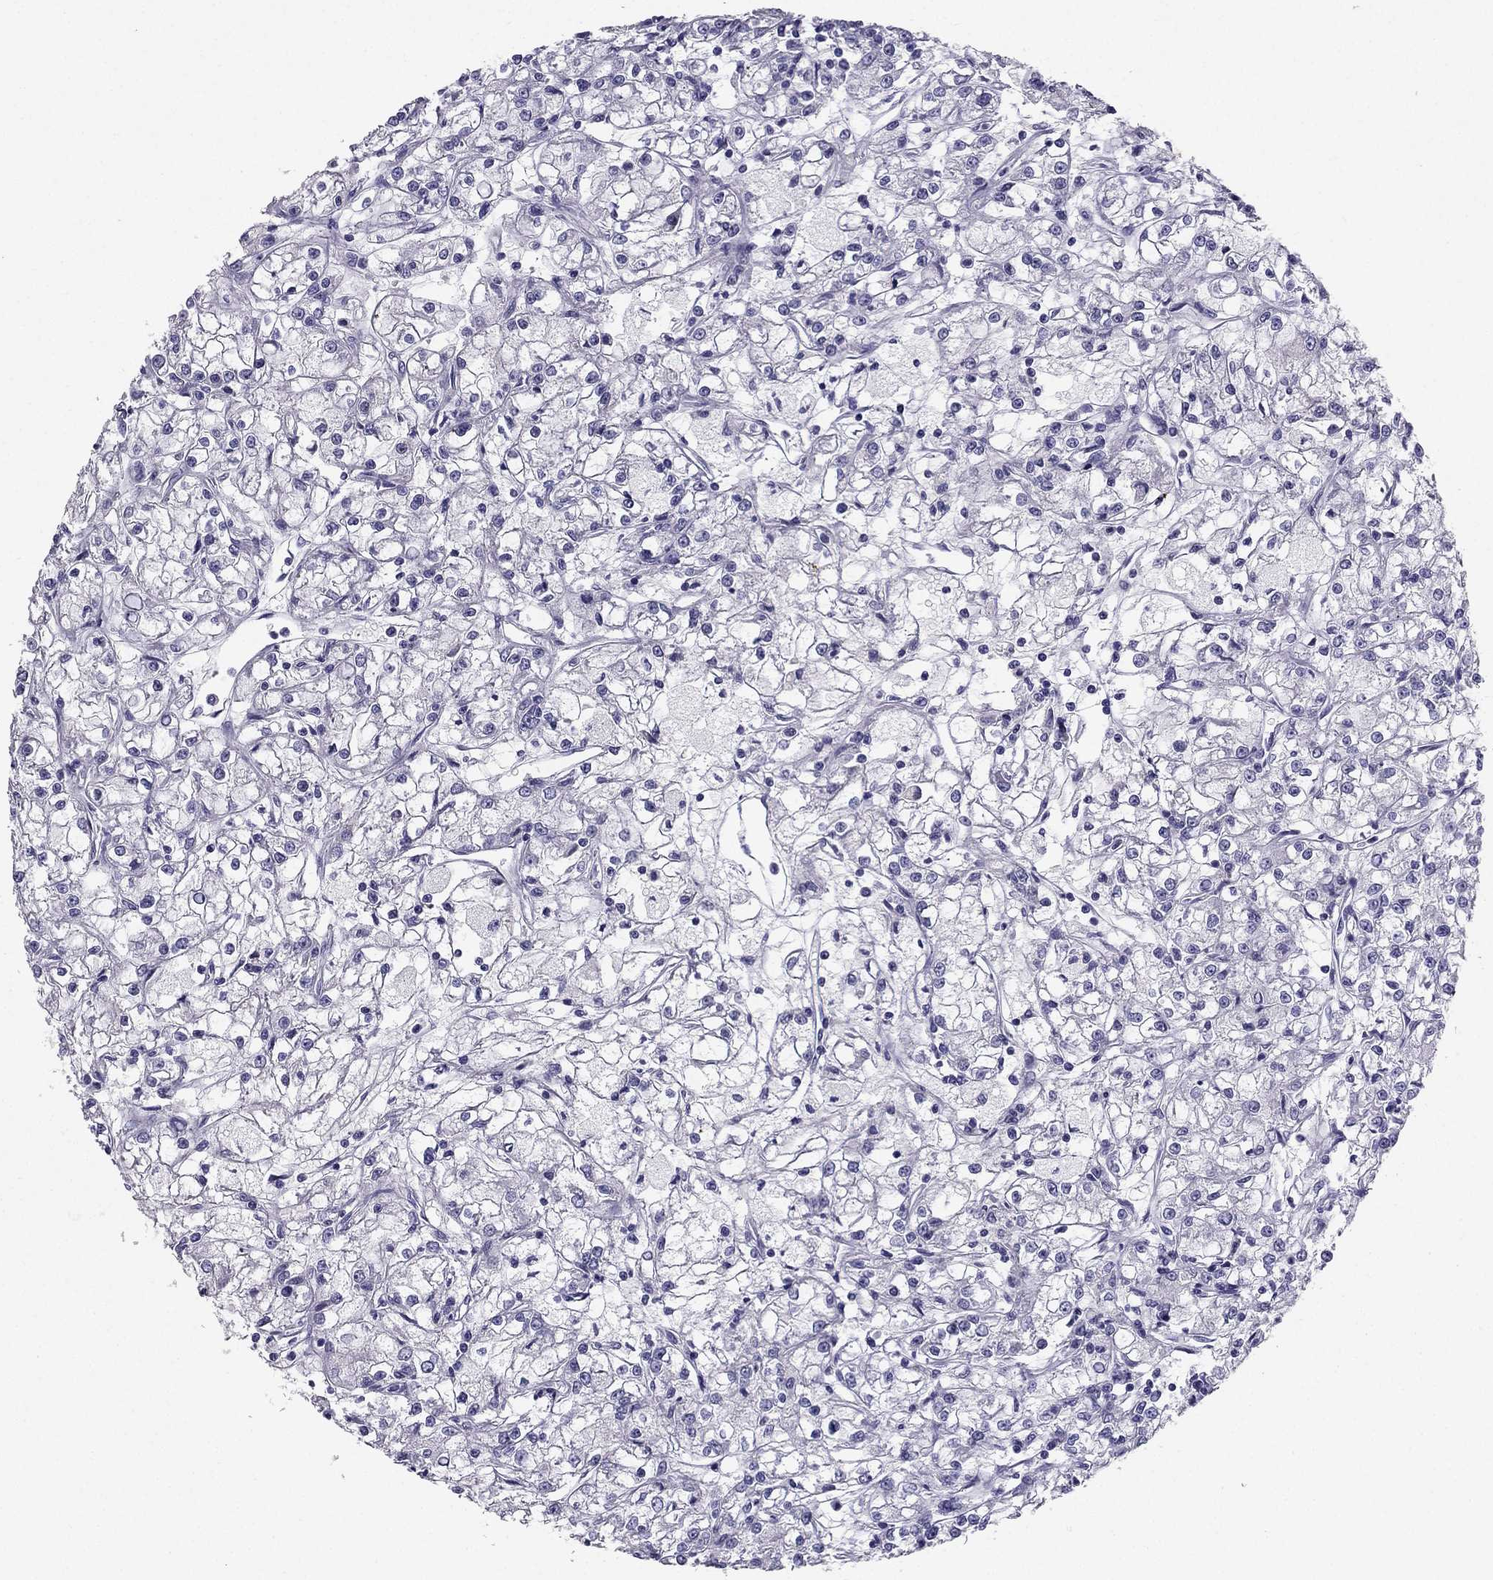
{"staining": {"intensity": "negative", "quantity": "none", "location": "none"}, "tissue": "renal cancer", "cell_type": "Tumor cells", "image_type": "cancer", "snomed": [{"axis": "morphology", "description": "Adenocarcinoma, NOS"}, {"axis": "topography", "description": "Kidney"}], "caption": "This histopathology image is of renal cancer stained with immunohistochemistry to label a protein in brown with the nuclei are counter-stained blue. There is no staining in tumor cells.", "gene": "LMTK3", "patient": {"sex": "female", "age": 59}}